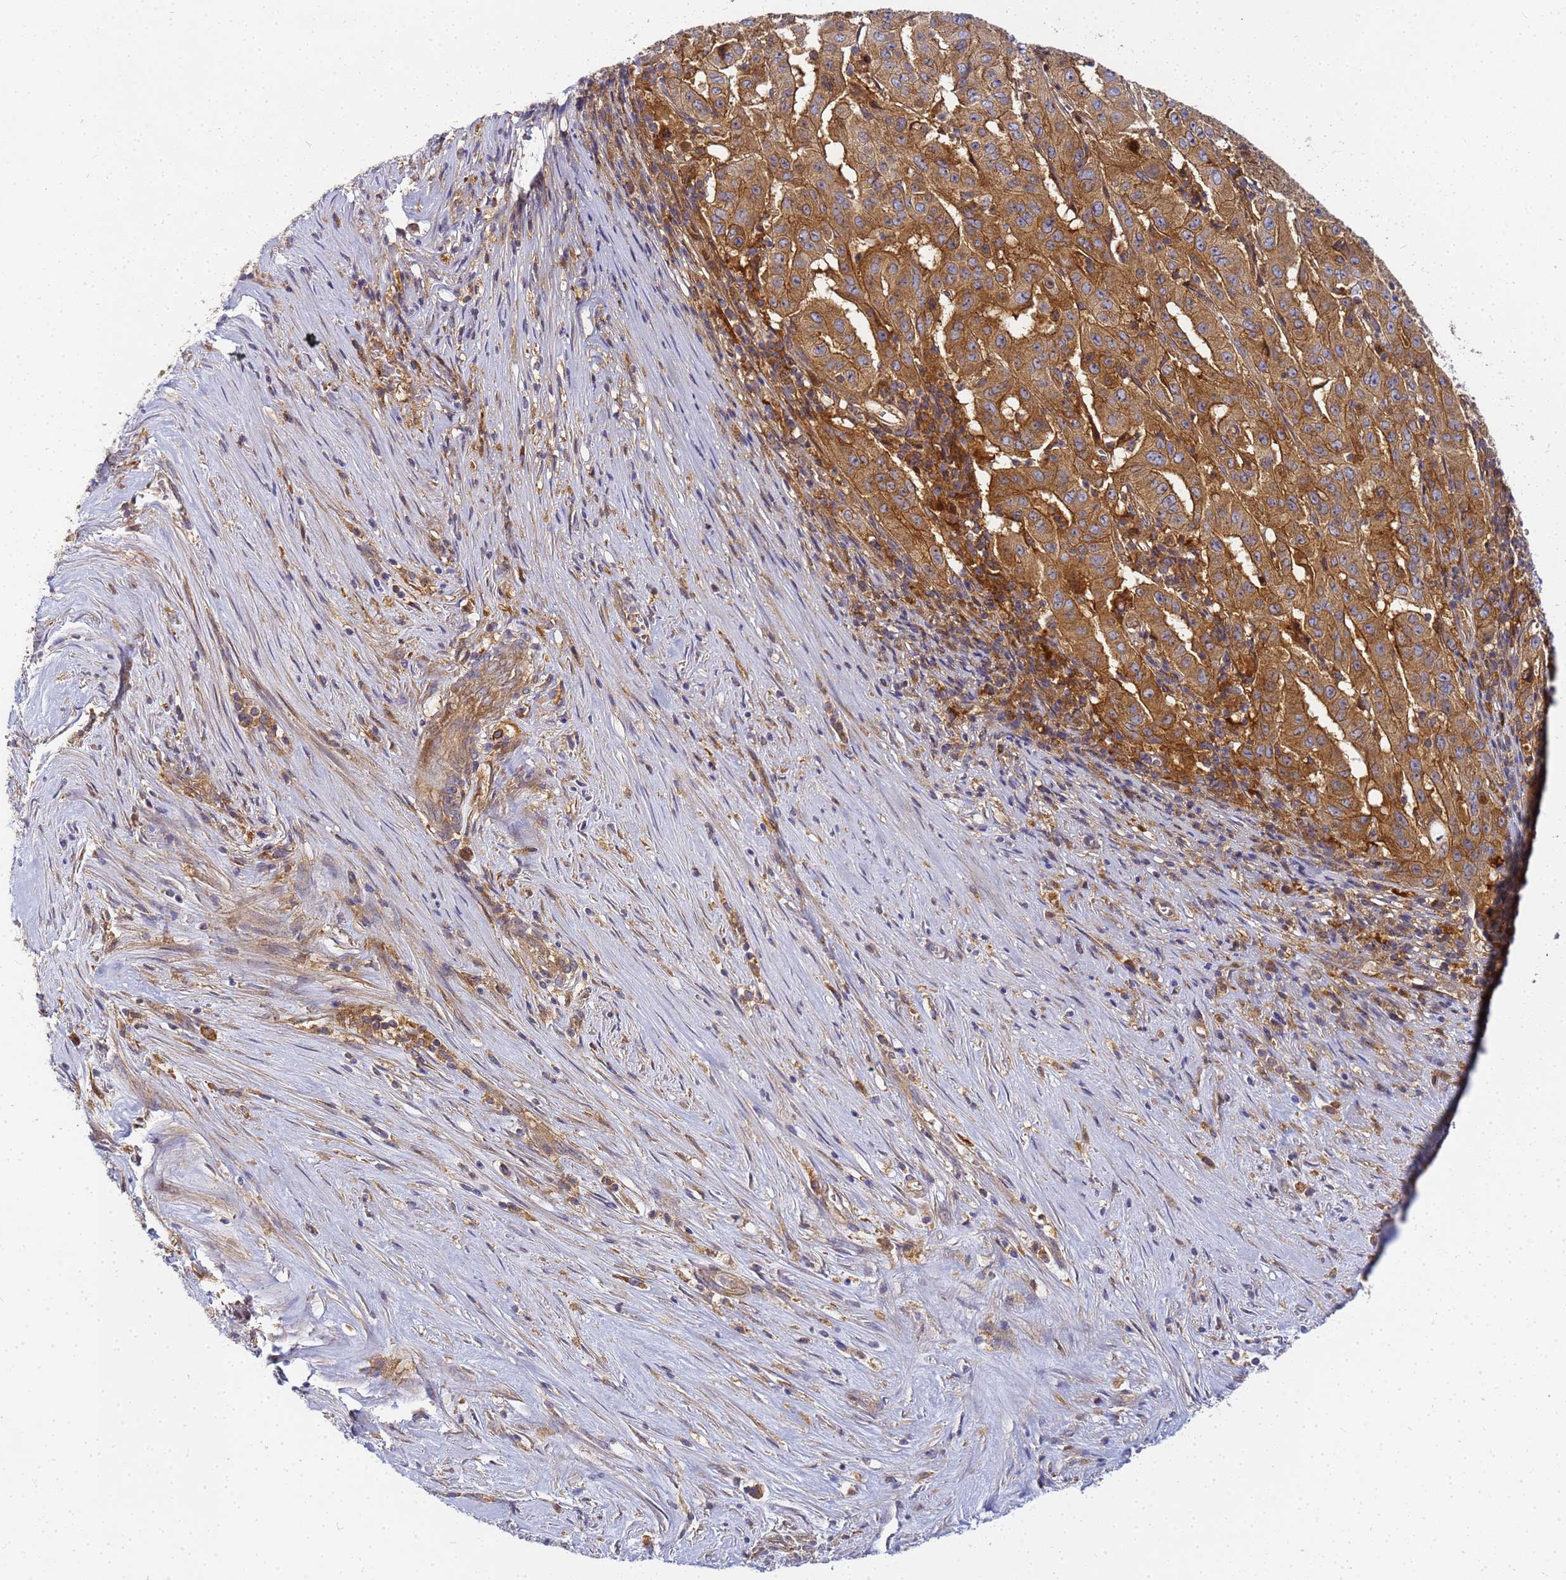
{"staining": {"intensity": "moderate", "quantity": ">75%", "location": "cytoplasmic/membranous"}, "tissue": "pancreatic cancer", "cell_type": "Tumor cells", "image_type": "cancer", "snomed": [{"axis": "morphology", "description": "Adenocarcinoma, NOS"}, {"axis": "topography", "description": "Pancreas"}], "caption": "Human pancreatic adenocarcinoma stained with a protein marker exhibits moderate staining in tumor cells.", "gene": "CHM", "patient": {"sex": "male", "age": 63}}